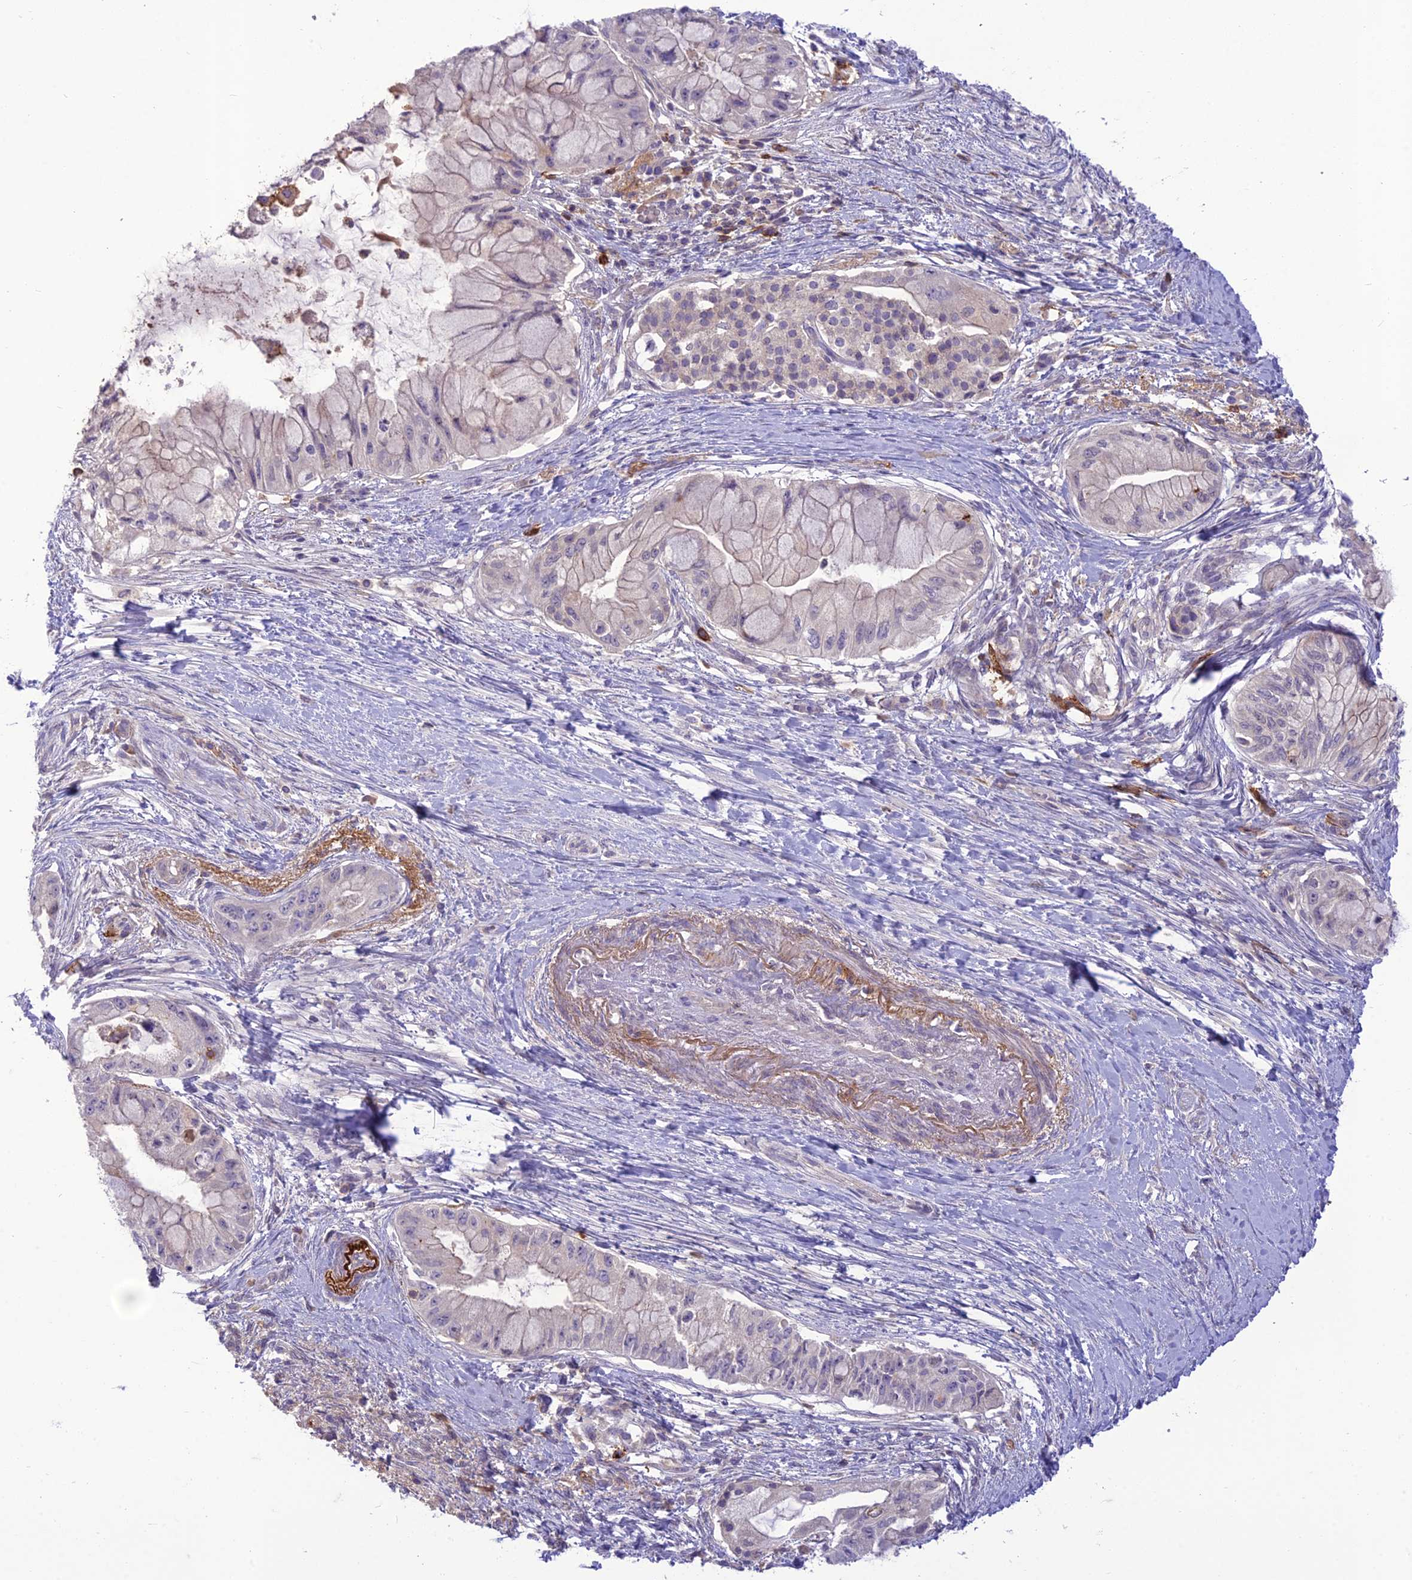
{"staining": {"intensity": "negative", "quantity": "none", "location": "none"}, "tissue": "pancreatic cancer", "cell_type": "Tumor cells", "image_type": "cancer", "snomed": [{"axis": "morphology", "description": "Adenocarcinoma, NOS"}, {"axis": "topography", "description": "Pancreas"}], "caption": "DAB immunohistochemical staining of pancreatic cancer displays no significant staining in tumor cells.", "gene": "ITGAE", "patient": {"sex": "male", "age": 48}}